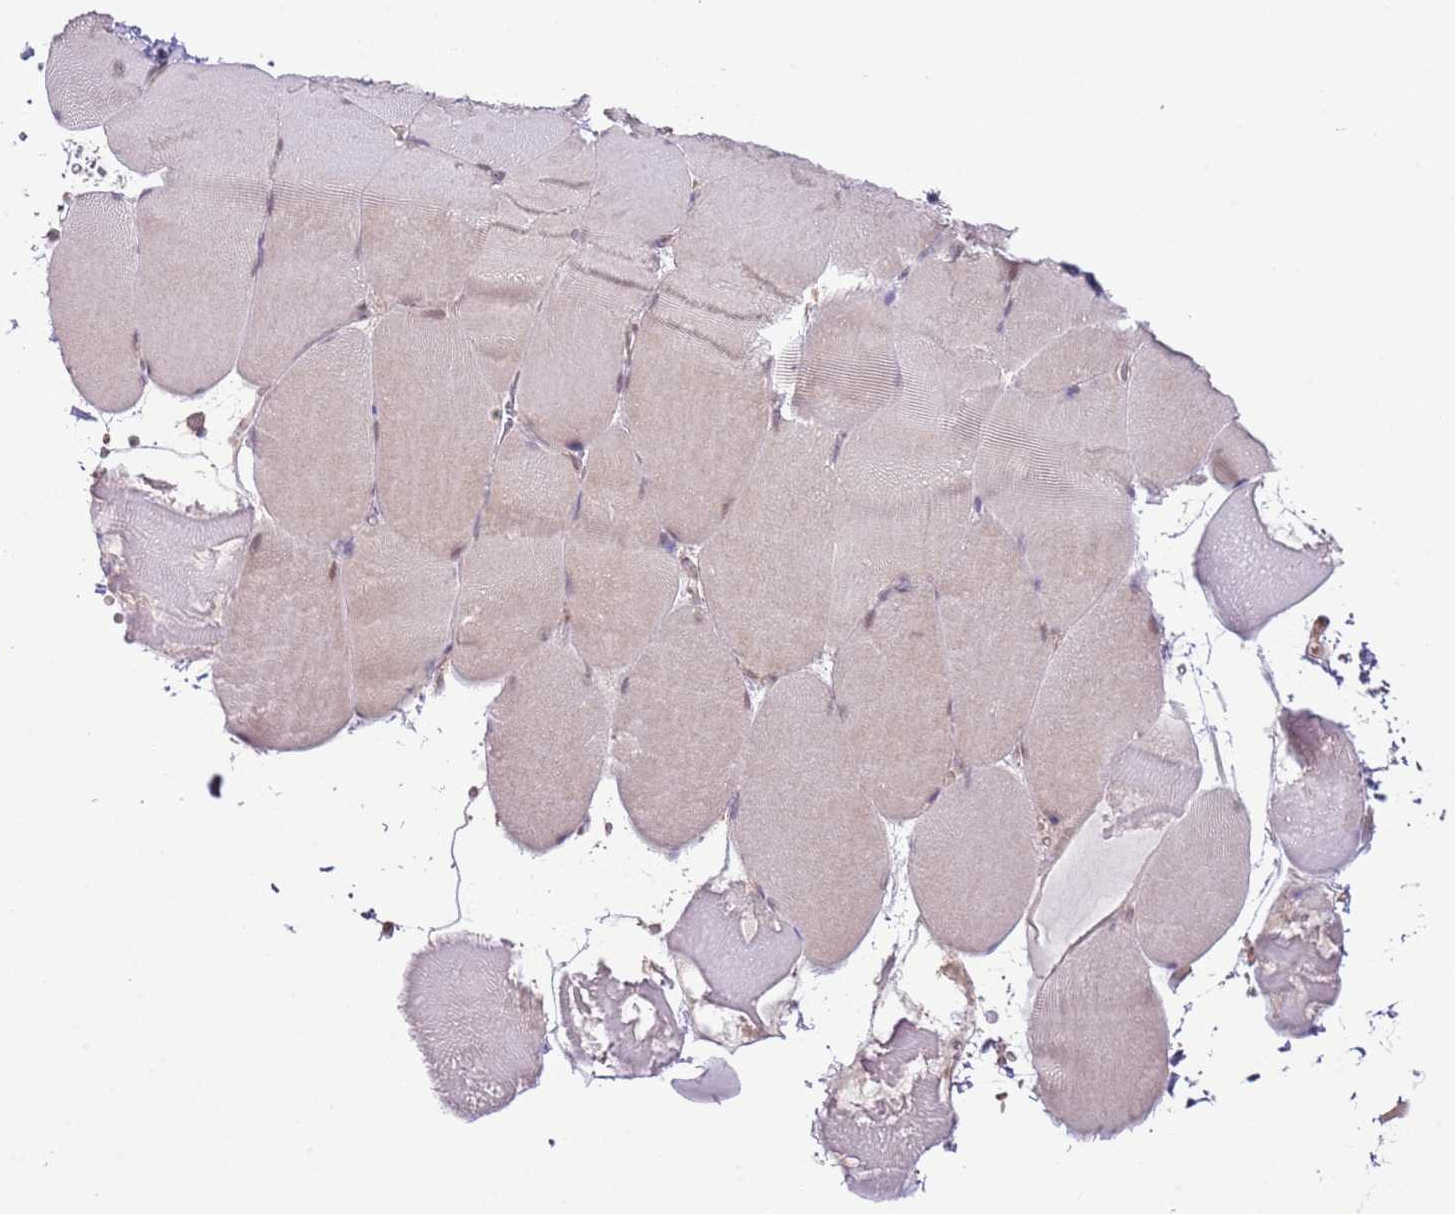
{"staining": {"intensity": "negative", "quantity": "none", "location": "none"}, "tissue": "skeletal muscle", "cell_type": "Myocytes", "image_type": "normal", "snomed": [{"axis": "morphology", "description": "Normal tissue, NOS"}, {"axis": "topography", "description": "Skeletal muscle"}, {"axis": "topography", "description": "Head-Neck"}], "caption": "Immunohistochemistry of normal skeletal muscle displays no expression in myocytes.", "gene": "LPIN2", "patient": {"sex": "male", "age": 66}}